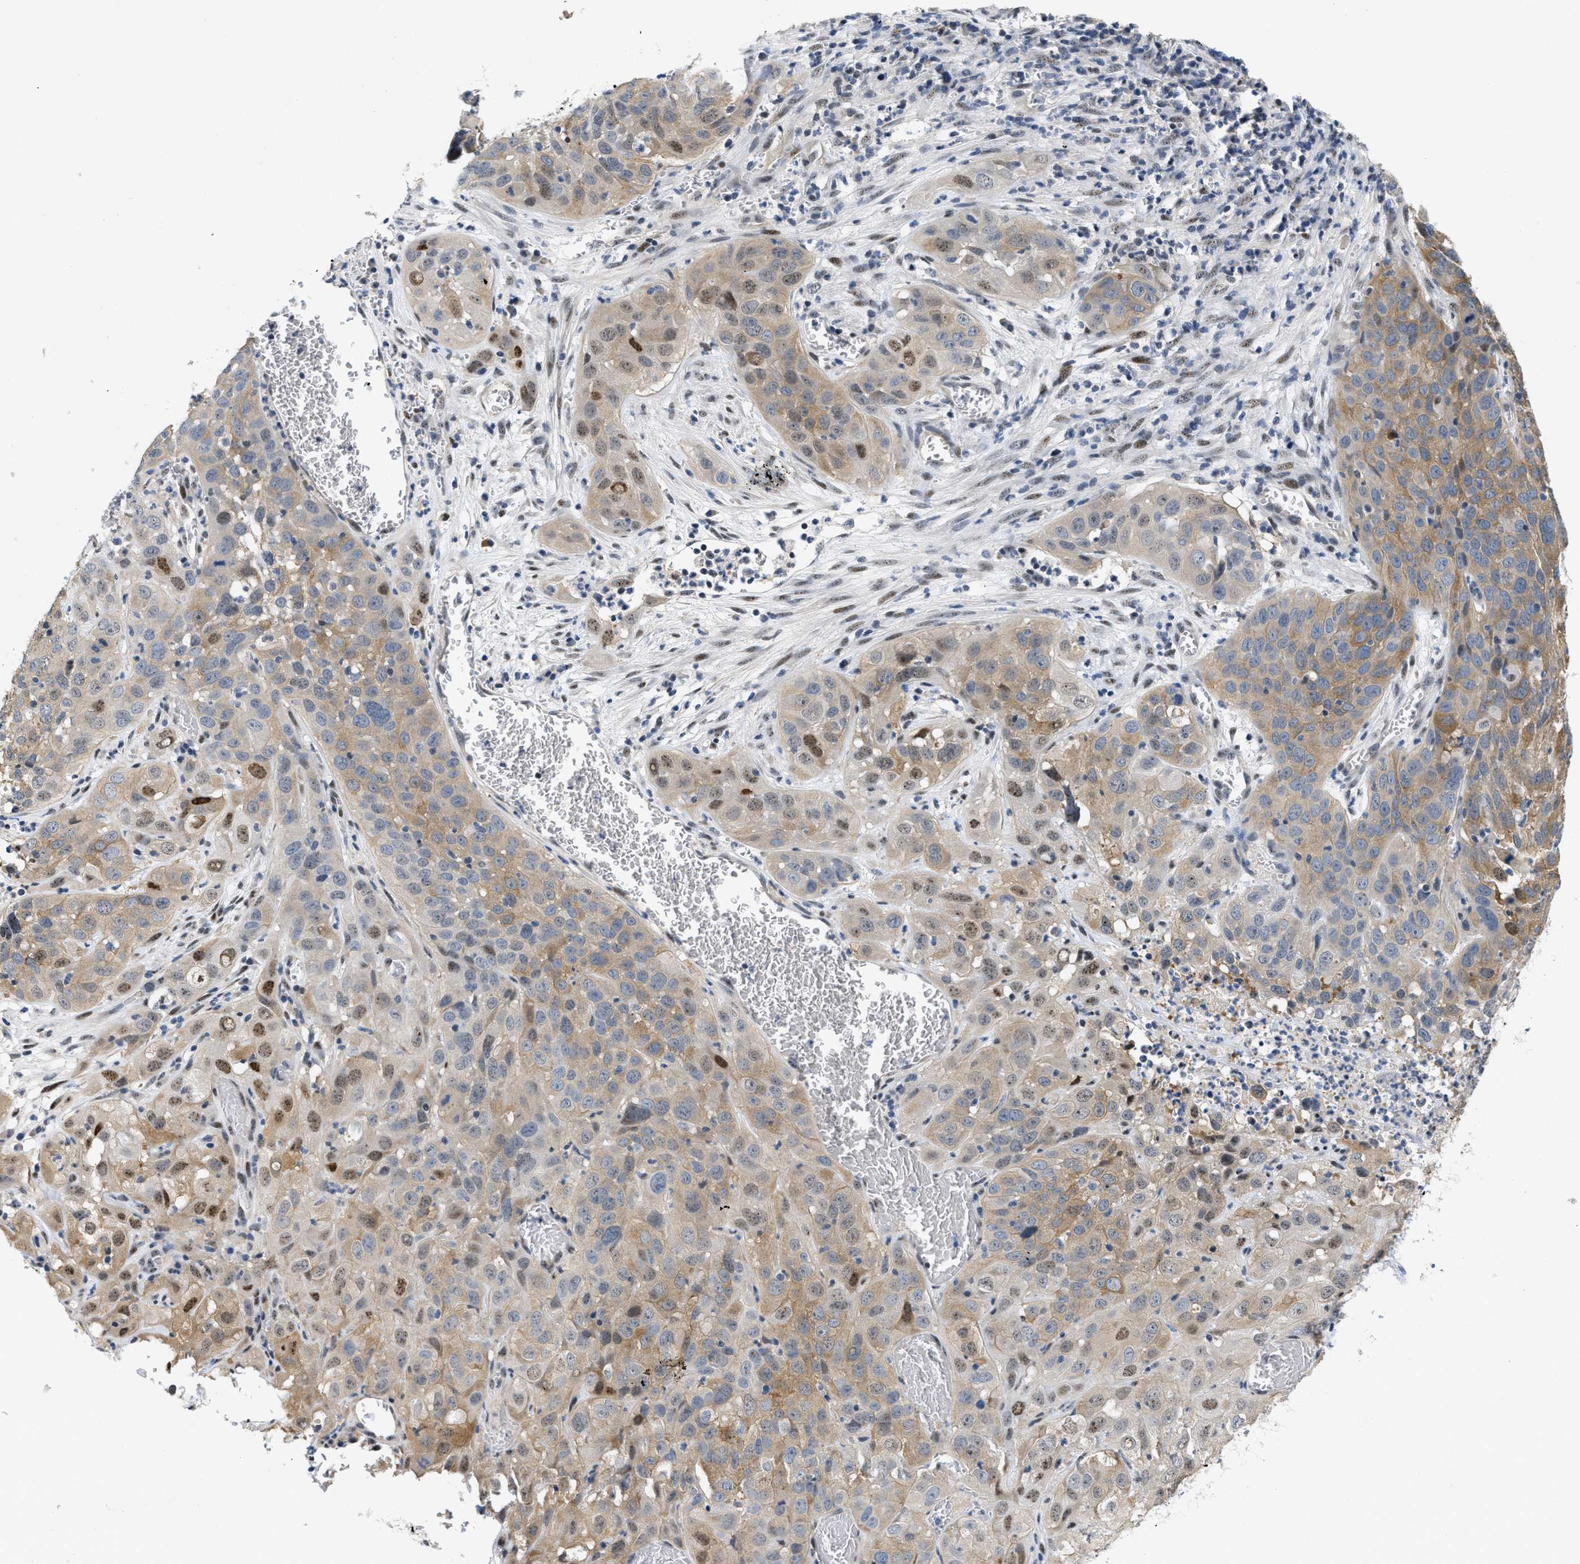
{"staining": {"intensity": "strong", "quantity": "<25%", "location": "cytoplasmic/membranous,nuclear"}, "tissue": "cervical cancer", "cell_type": "Tumor cells", "image_type": "cancer", "snomed": [{"axis": "morphology", "description": "Squamous cell carcinoma, NOS"}, {"axis": "topography", "description": "Cervix"}], "caption": "Immunohistochemical staining of cervical squamous cell carcinoma exhibits strong cytoplasmic/membranous and nuclear protein expression in about <25% of tumor cells. (Stains: DAB (3,3'-diaminobenzidine) in brown, nuclei in blue, Microscopy: brightfield microscopy at high magnification).", "gene": "VIP", "patient": {"sex": "female", "age": 32}}